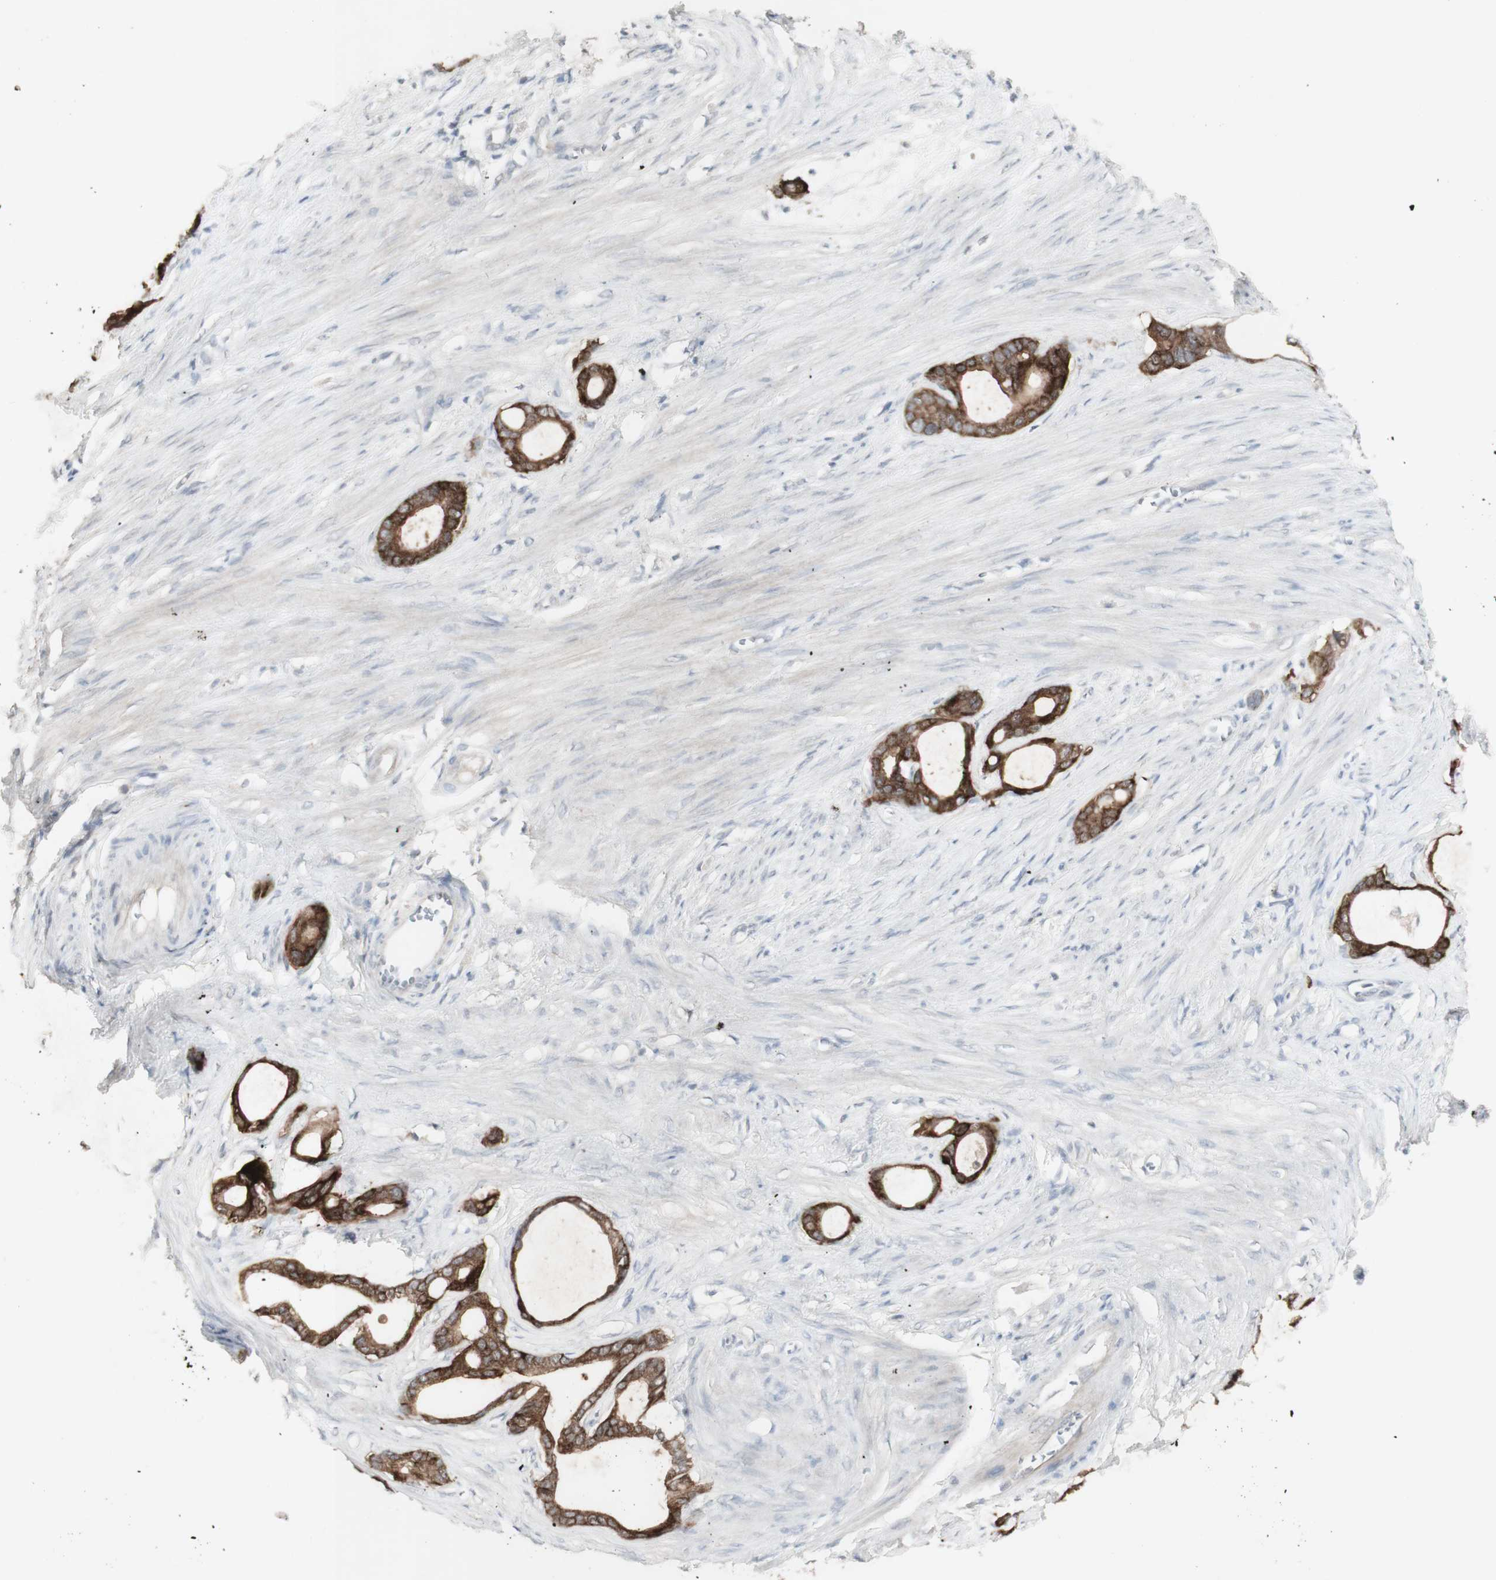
{"staining": {"intensity": "strong", "quantity": ">75%", "location": "cytoplasmic/membranous"}, "tissue": "stomach cancer", "cell_type": "Tumor cells", "image_type": "cancer", "snomed": [{"axis": "morphology", "description": "Adenocarcinoma, NOS"}, {"axis": "topography", "description": "Stomach"}], "caption": "The photomicrograph shows a brown stain indicating the presence of a protein in the cytoplasmic/membranous of tumor cells in stomach adenocarcinoma.", "gene": "C1orf116", "patient": {"sex": "female", "age": 75}}